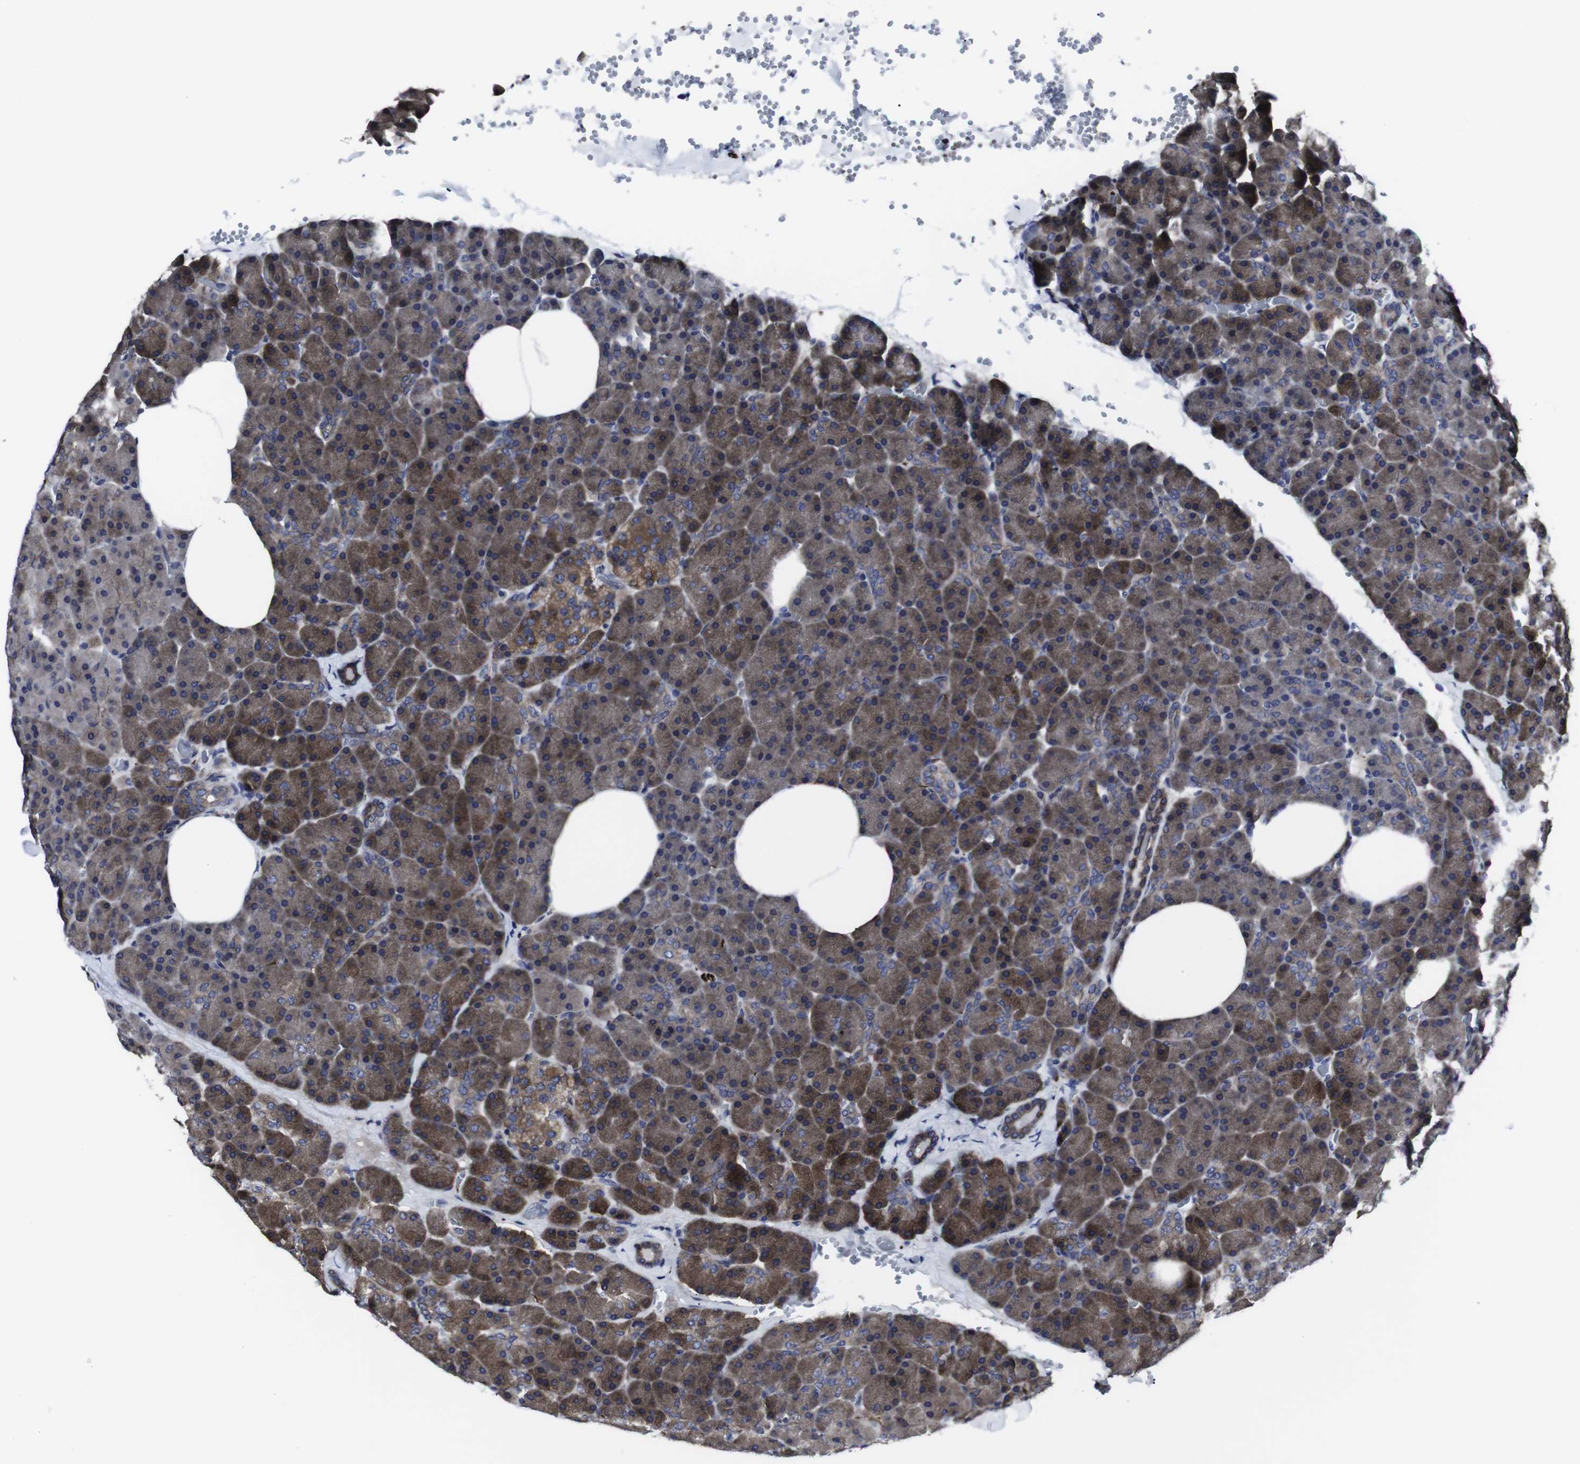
{"staining": {"intensity": "moderate", "quantity": ">75%", "location": "cytoplasmic/membranous"}, "tissue": "pancreas", "cell_type": "Exocrine glandular cells", "image_type": "normal", "snomed": [{"axis": "morphology", "description": "Normal tissue, NOS"}, {"axis": "topography", "description": "Pancreas"}], "caption": "The histopathology image exhibits a brown stain indicating the presence of a protein in the cytoplasmic/membranous of exocrine glandular cells in pancreas.", "gene": "HPRT1", "patient": {"sex": "female", "age": 35}}